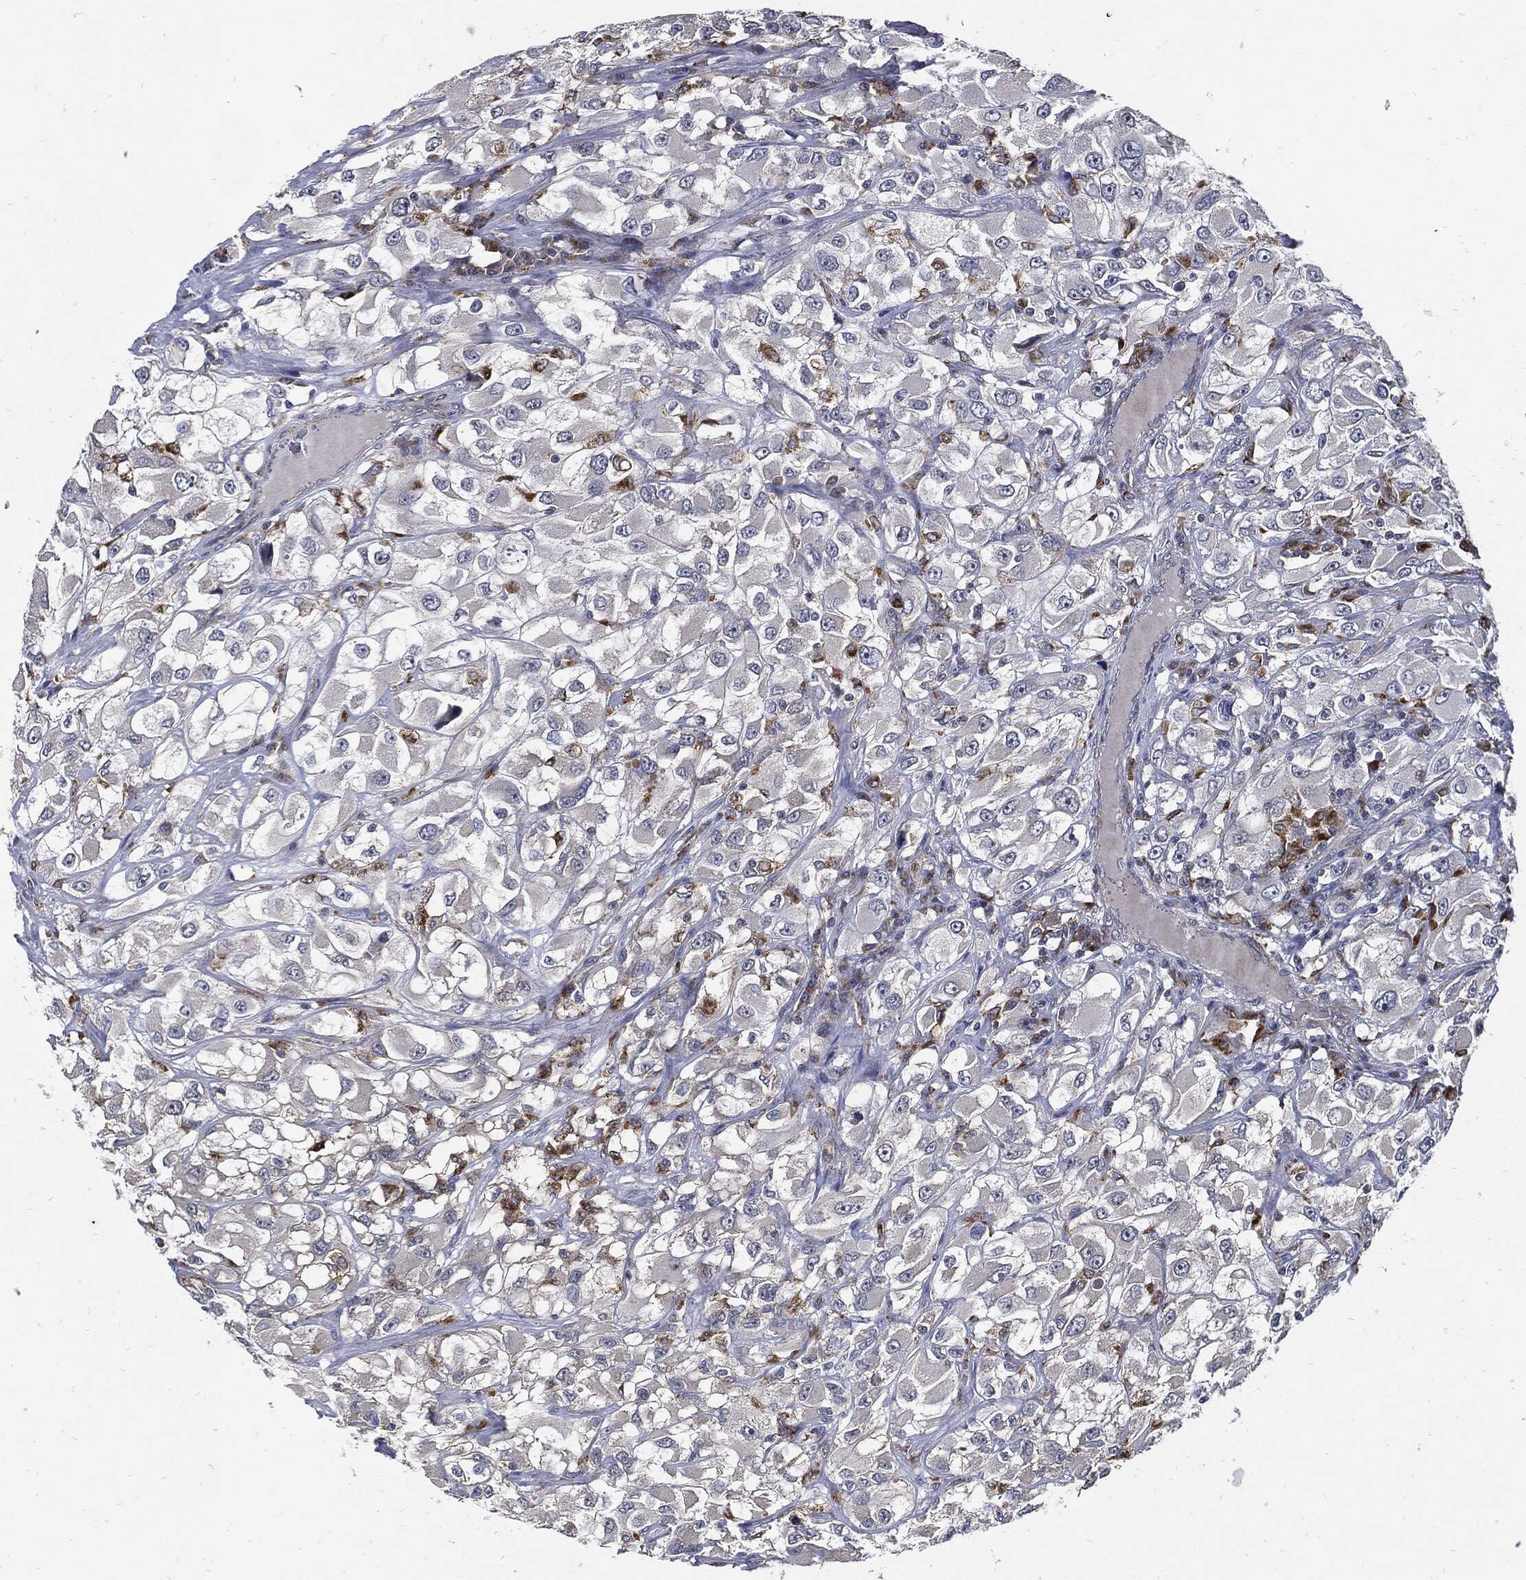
{"staining": {"intensity": "moderate", "quantity": "<25%", "location": "cytoplasmic/membranous"}, "tissue": "renal cancer", "cell_type": "Tumor cells", "image_type": "cancer", "snomed": [{"axis": "morphology", "description": "Adenocarcinoma, NOS"}, {"axis": "topography", "description": "Kidney"}], "caption": "Human renal adenocarcinoma stained with a protein marker demonstrates moderate staining in tumor cells.", "gene": "SLC31A2", "patient": {"sex": "female", "age": 52}}